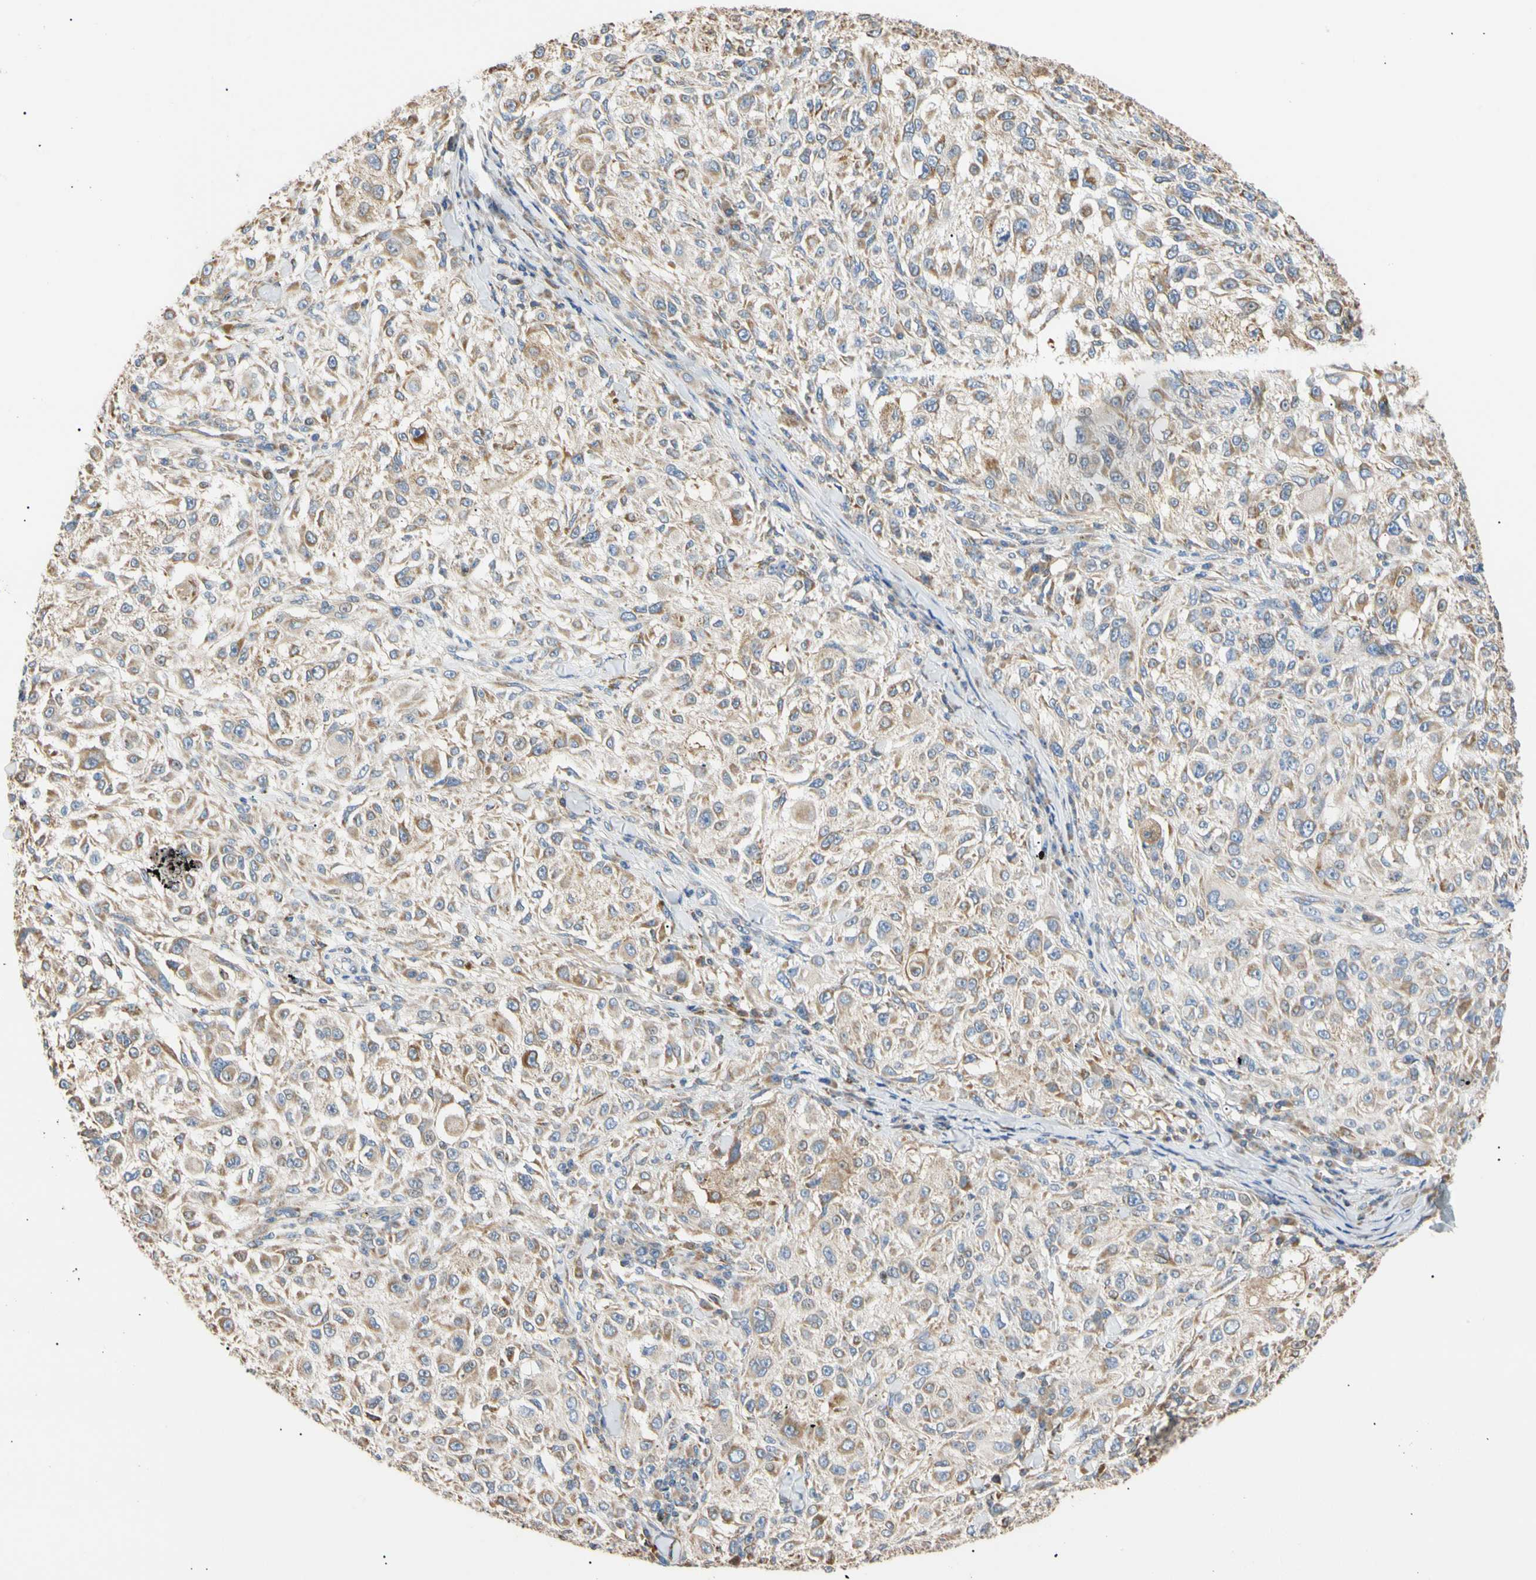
{"staining": {"intensity": "weak", "quantity": ">75%", "location": "cytoplasmic/membranous"}, "tissue": "melanoma", "cell_type": "Tumor cells", "image_type": "cancer", "snomed": [{"axis": "morphology", "description": "Necrosis, NOS"}, {"axis": "morphology", "description": "Malignant melanoma, NOS"}, {"axis": "topography", "description": "Skin"}], "caption": "An image of melanoma stained for a protein exhibits weak cytoplasmic/membranous brown staining in tumor cells.", "gene": "PLGRKT", "patient": {"sex": "female", "age": 87}}